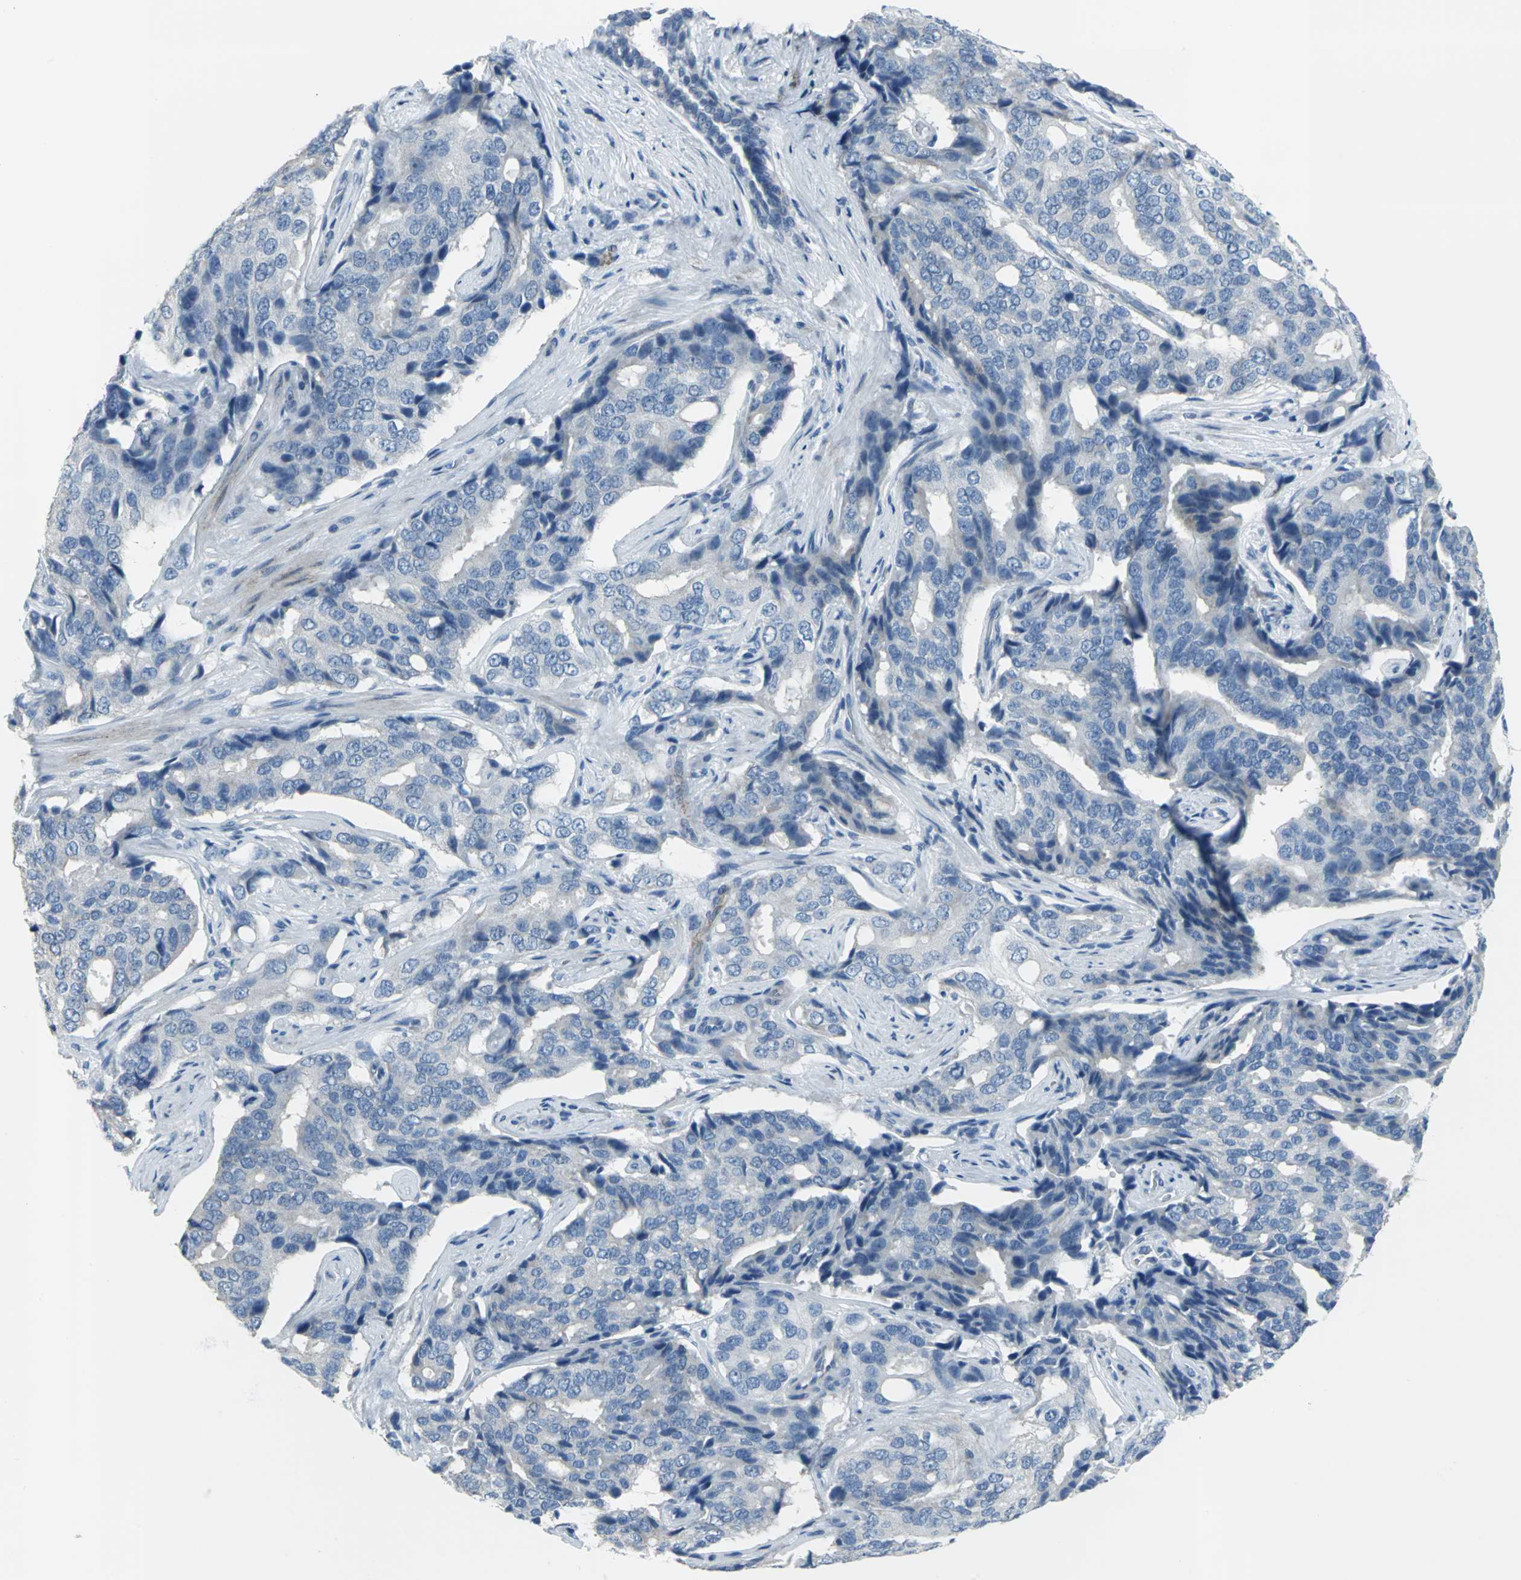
{"staining": {"intensity": "negative", "quantity": "none", "location": "none"}, "tissue": "prostate cancer", "cell_type": "Tumor cells", "image_type": "cancer", "snomed": [{"axis": "morphology", "description": "Adenocarcinoma, High grade"}, {"axis": "topography", "description": "Prostate"}], "caption": "IHC histopathology image of neoplastic tissue: prostate cancer (adenocarcinoma (high-grade)) stained with DAB demonstrates no significant protein staining in tumor cells. (Stains: DAB (3,3'-diaminobenzidine) IHC with hematoxylin counter stain, Microscopy: brightfield microscopy at high magnification).", "gene": "DNAI2", "patient": {"sex": "male", "age": 58}}